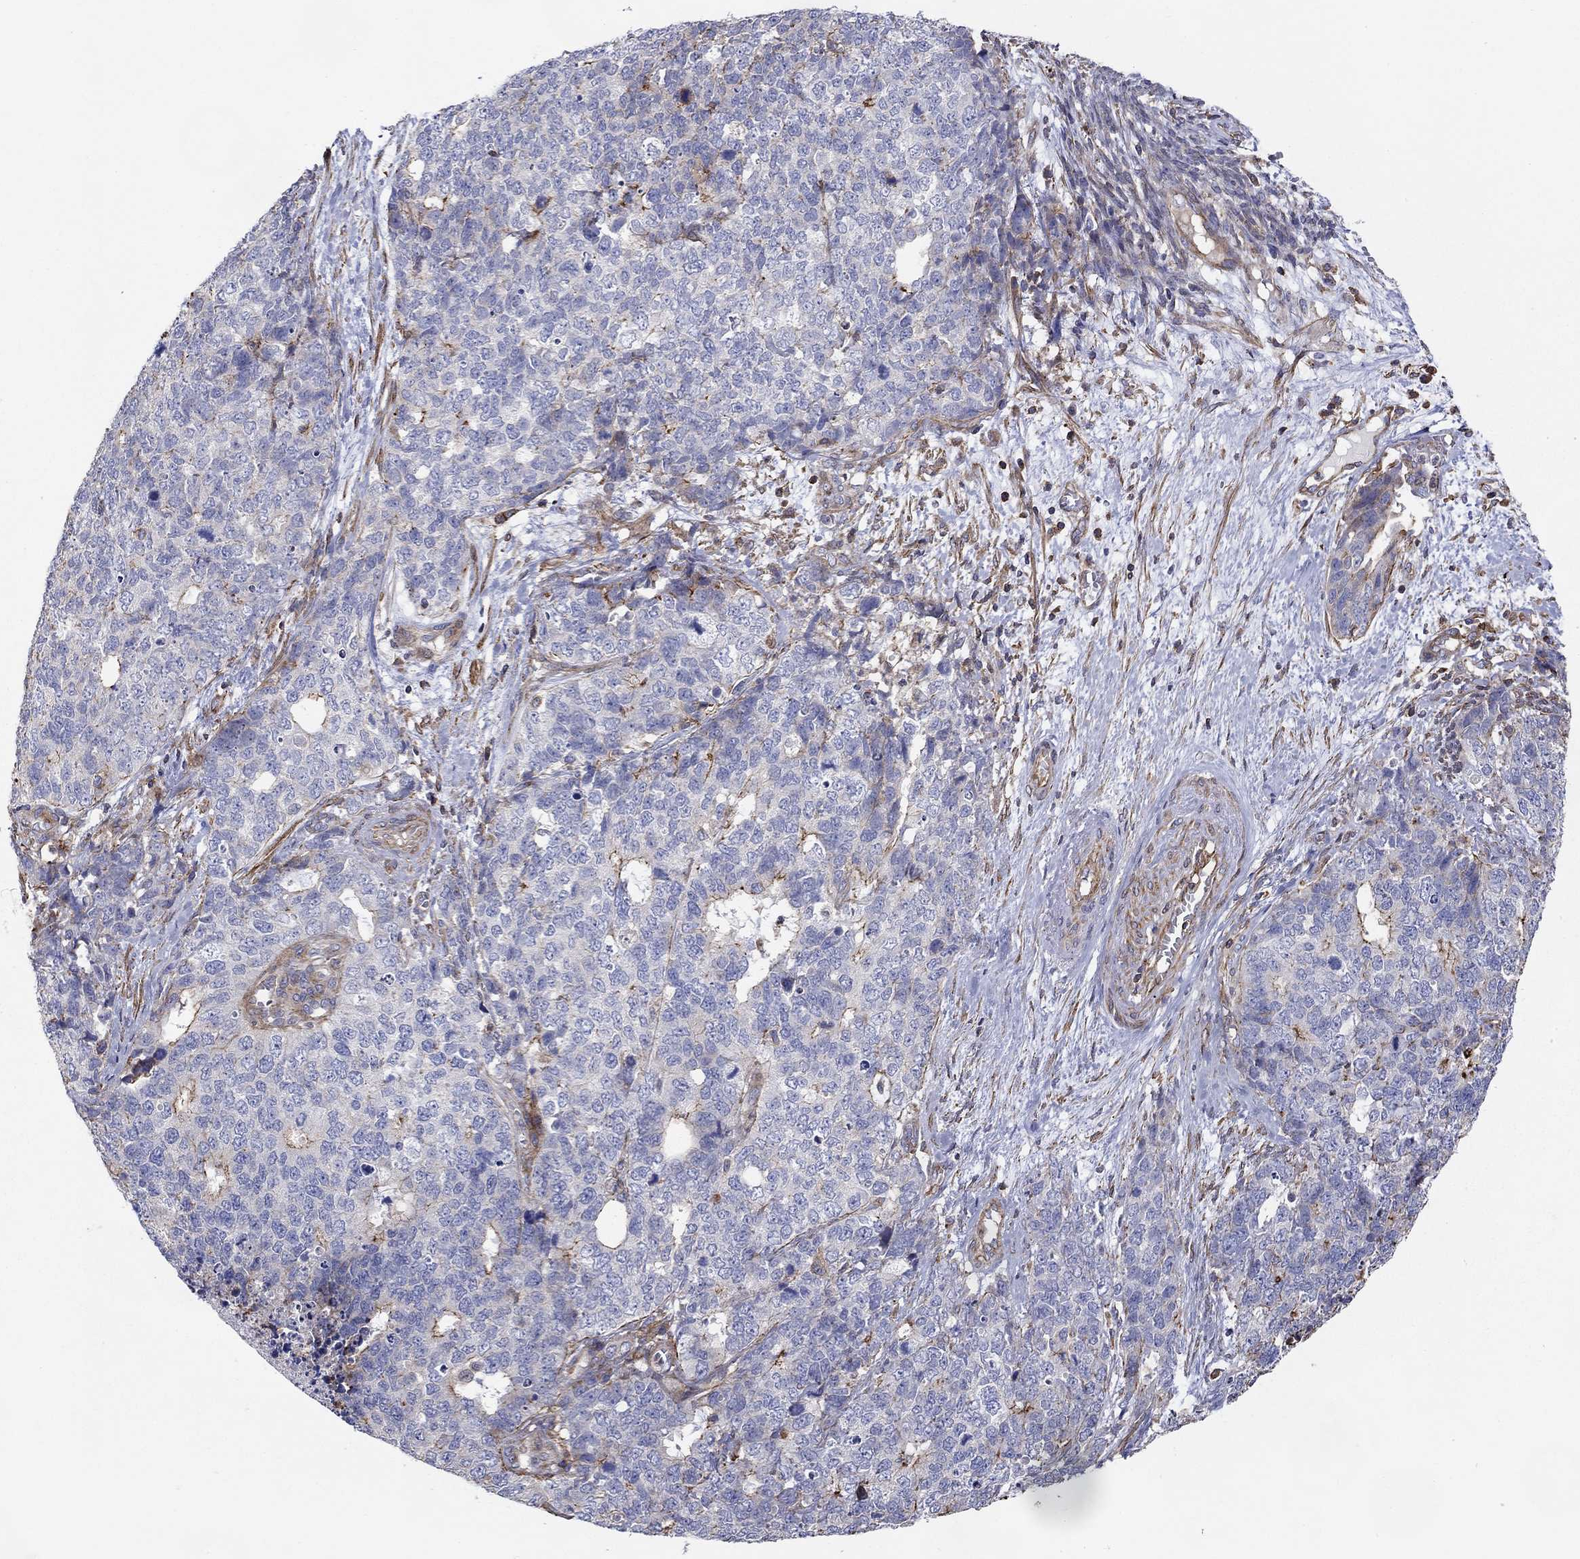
{"staining": {"intensity": "strong", "quantity": "<25%", "location": "cytoplasmic/membranous"}, "tissue": "cervical cancer", "cell_type": "Tumor cells", "image_type": "cancer", "snomed": [{"axis": "morphology", "description": "Squamous cell carcinoma, NOS"}, {"axis": "topography", "description": "Cervix"}], "caption": "Immunohistochemical staining of human cervical cancer (squamous cell carcinoma) demonstrates strong cytoplasmic/membranous protein staining in about <25% of tumor cells.", "gene": "NPHP1", "patient": {"sex": "female", "age": 63}}